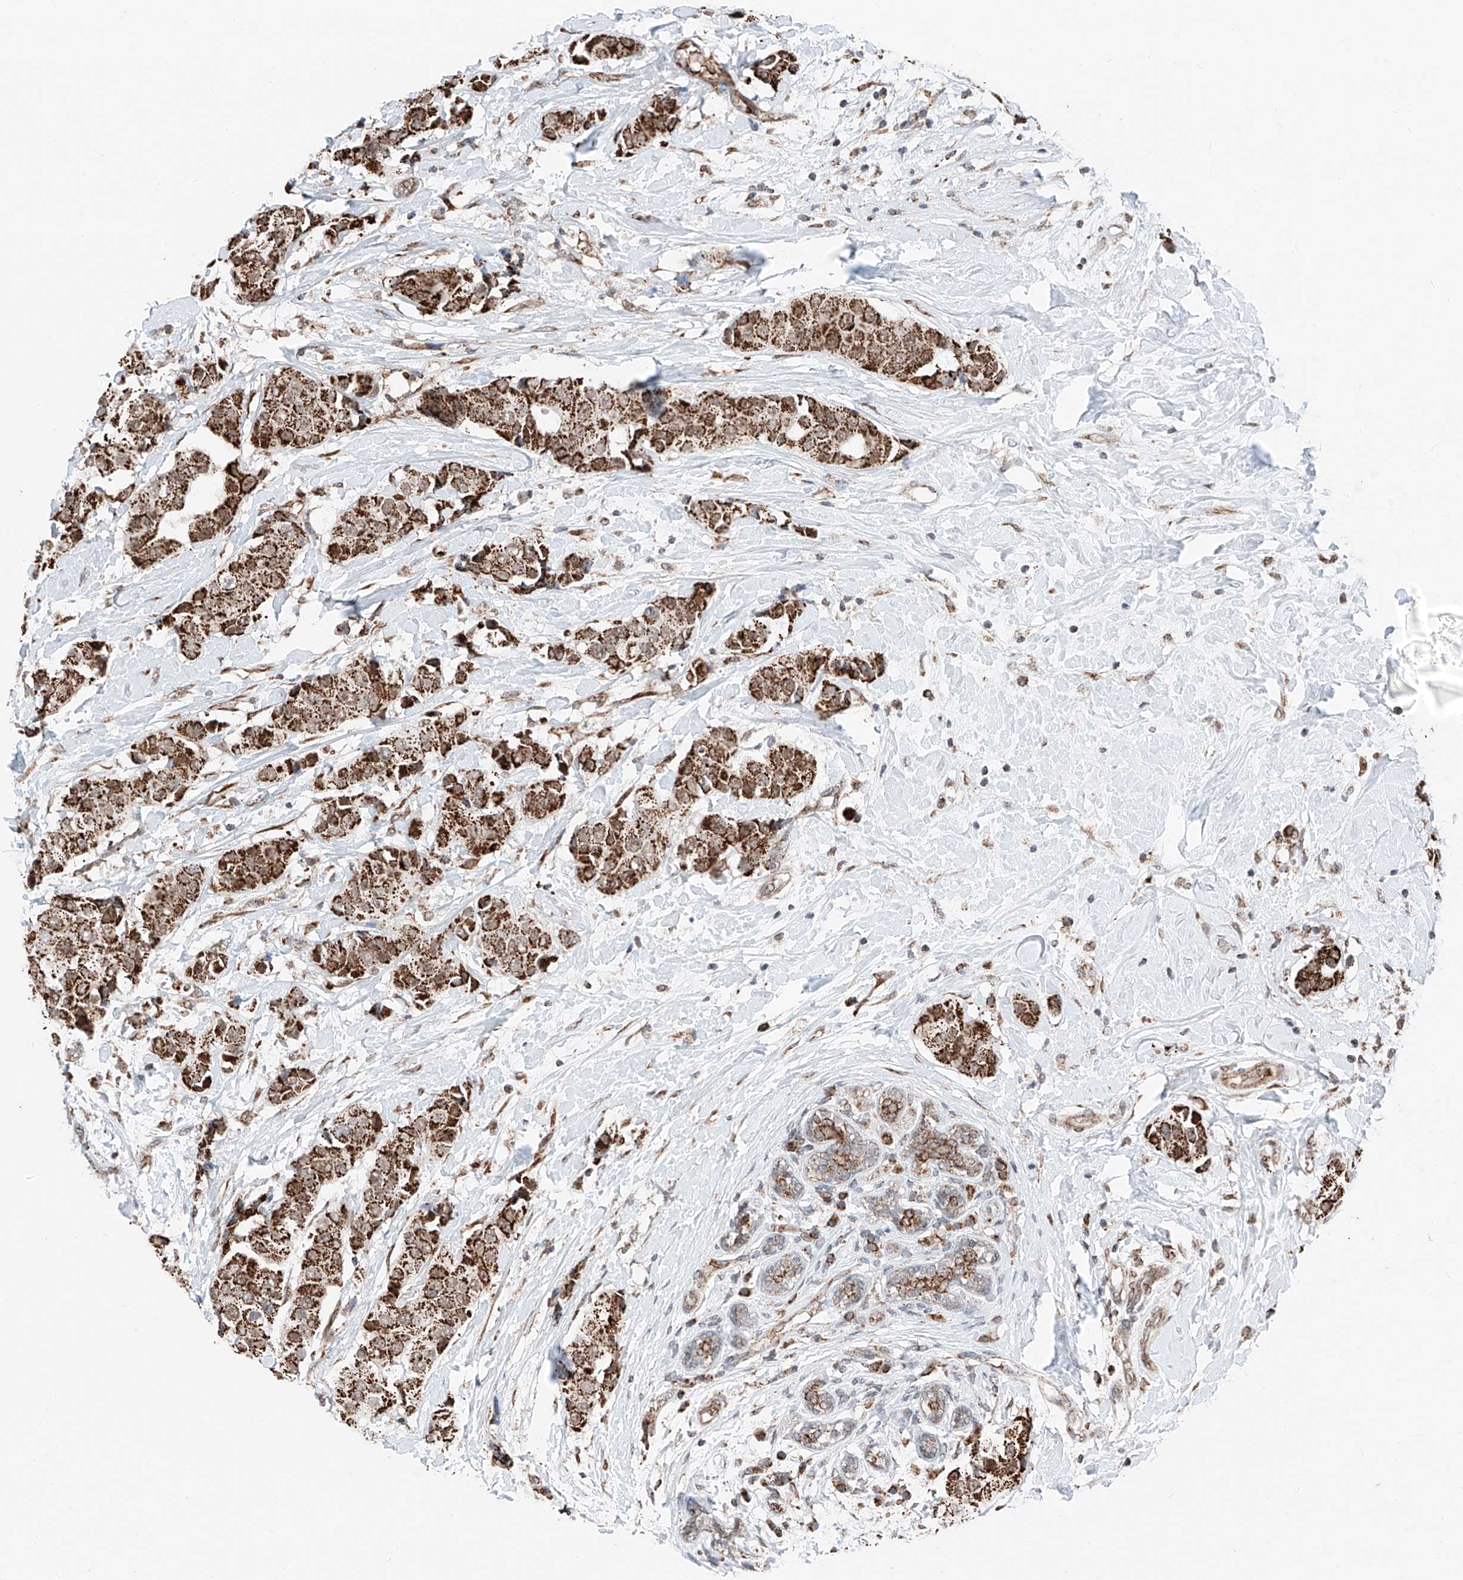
{"staining": {"intensity": "strong", "quantity": ">75%", "location": "cytoplasmic/membranous"}, "tissue": "breast cancer", "cell_type": "Tumor cells", "image_type": "cancer", "snomed": [{"axis": "morphology", "description": "Normal tissue, NOS"}, {"axis": "morphology", "description": "Duct carcinoma"}, {"axis": "topography", "description": "Breast"}], "caption": "Strong cytoplasmic/membranous protein staining is seen in about >75% of tumor cells in intraductal carcinoma (breast).", "gene": "ZSCAN29", "patient": {"sex": "female", "age": 39}}